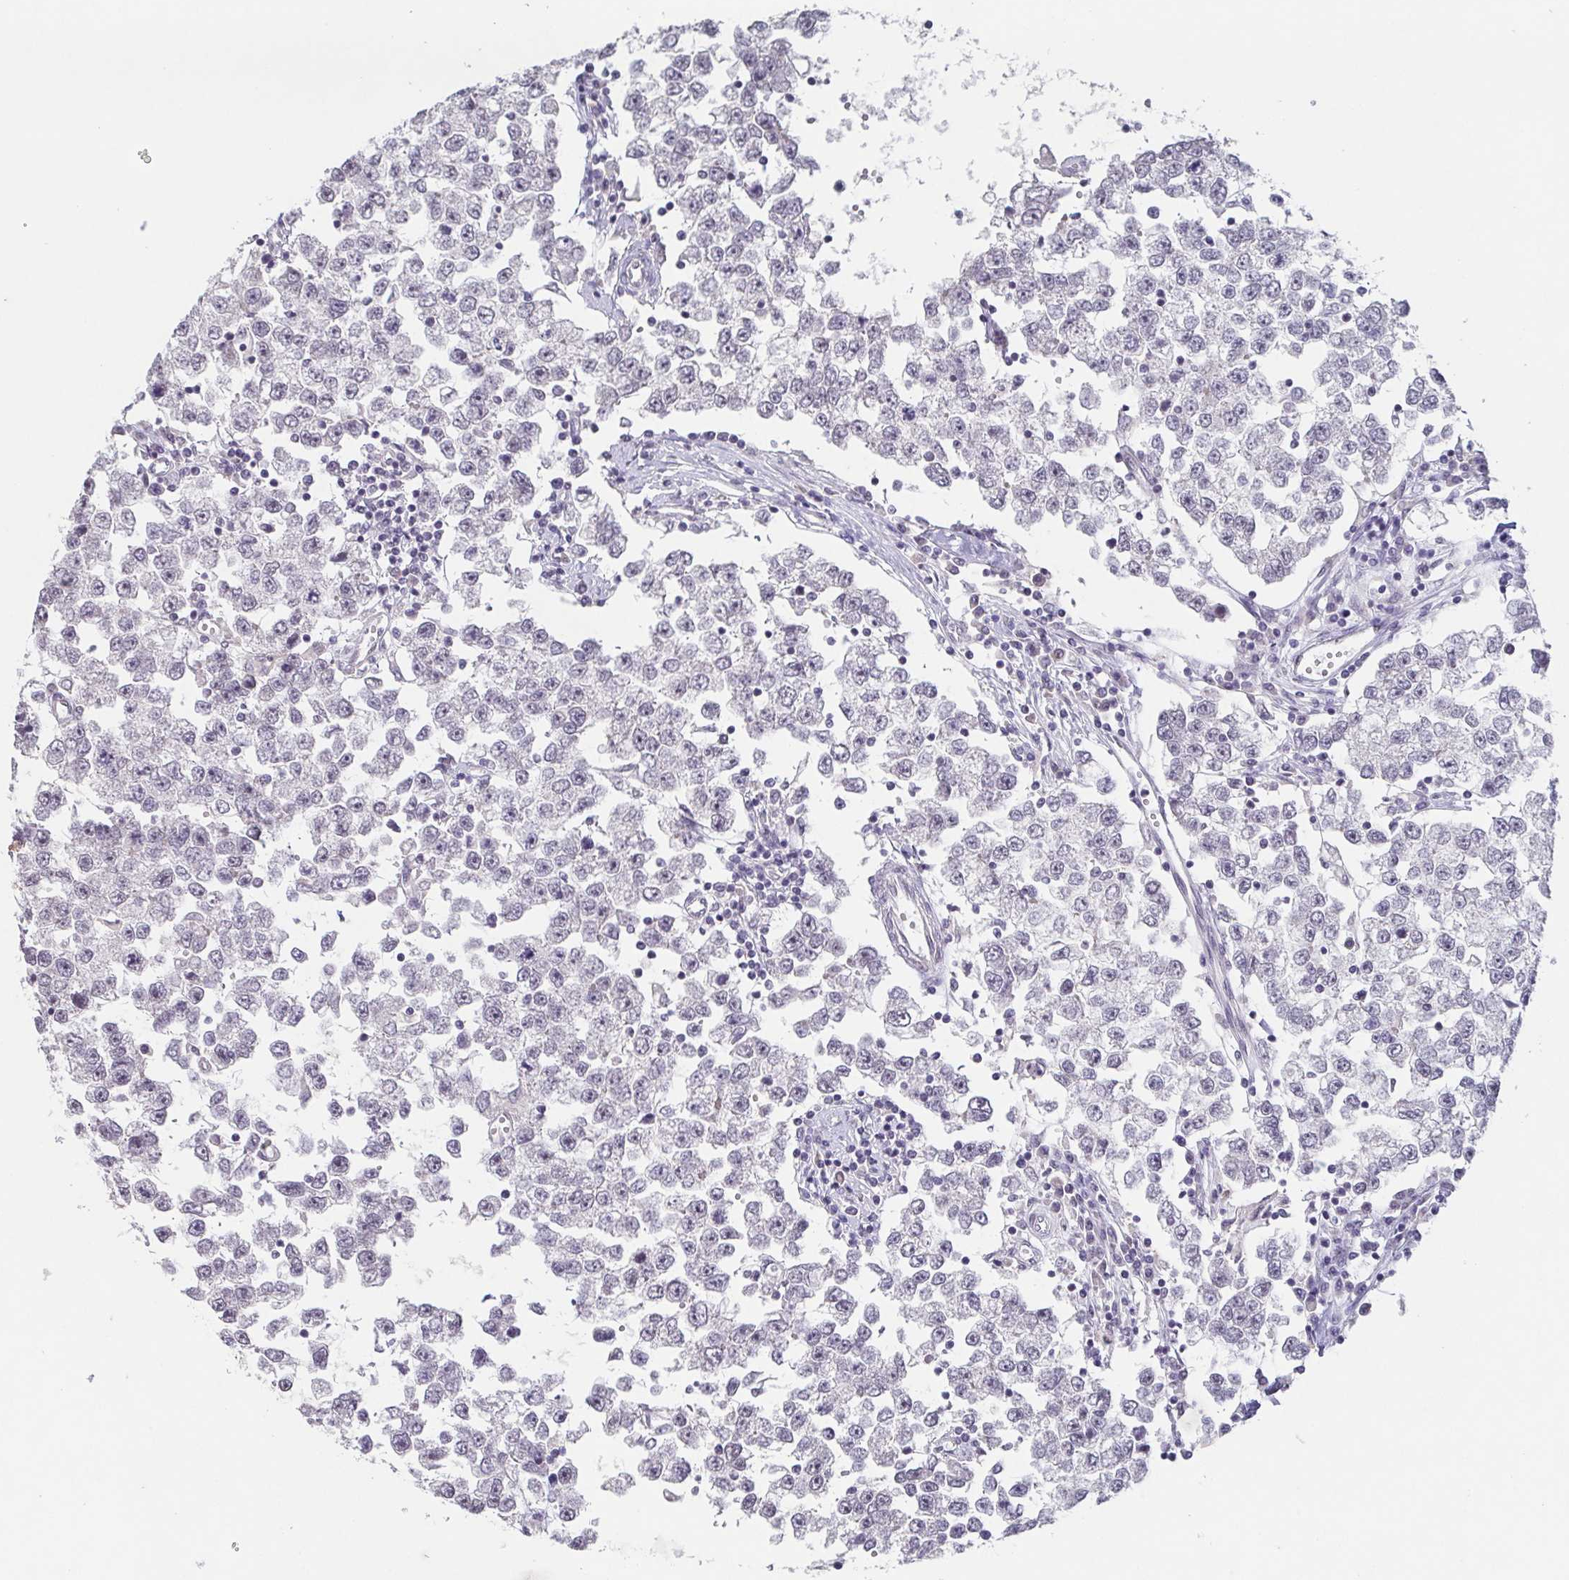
{"staining": {"intensity": "negative", "quantity": "none", "location": "none"}, "tissue": "testis cancer", "cell_type": "Tumor cells", "image_type": "cancer", "snomed": [{"axis": "morphology", "description": "Seminoma, NOS"}, {"axis": "topography", "description": "Testis"}], "caption": "IHC photomicrograph of neoplastic tissue: human testis seminoma stained with DAB displays no significant protein staining in tumor cells.", "gene": "GHRL", "patient": {"sex": "male", "age": 34}}